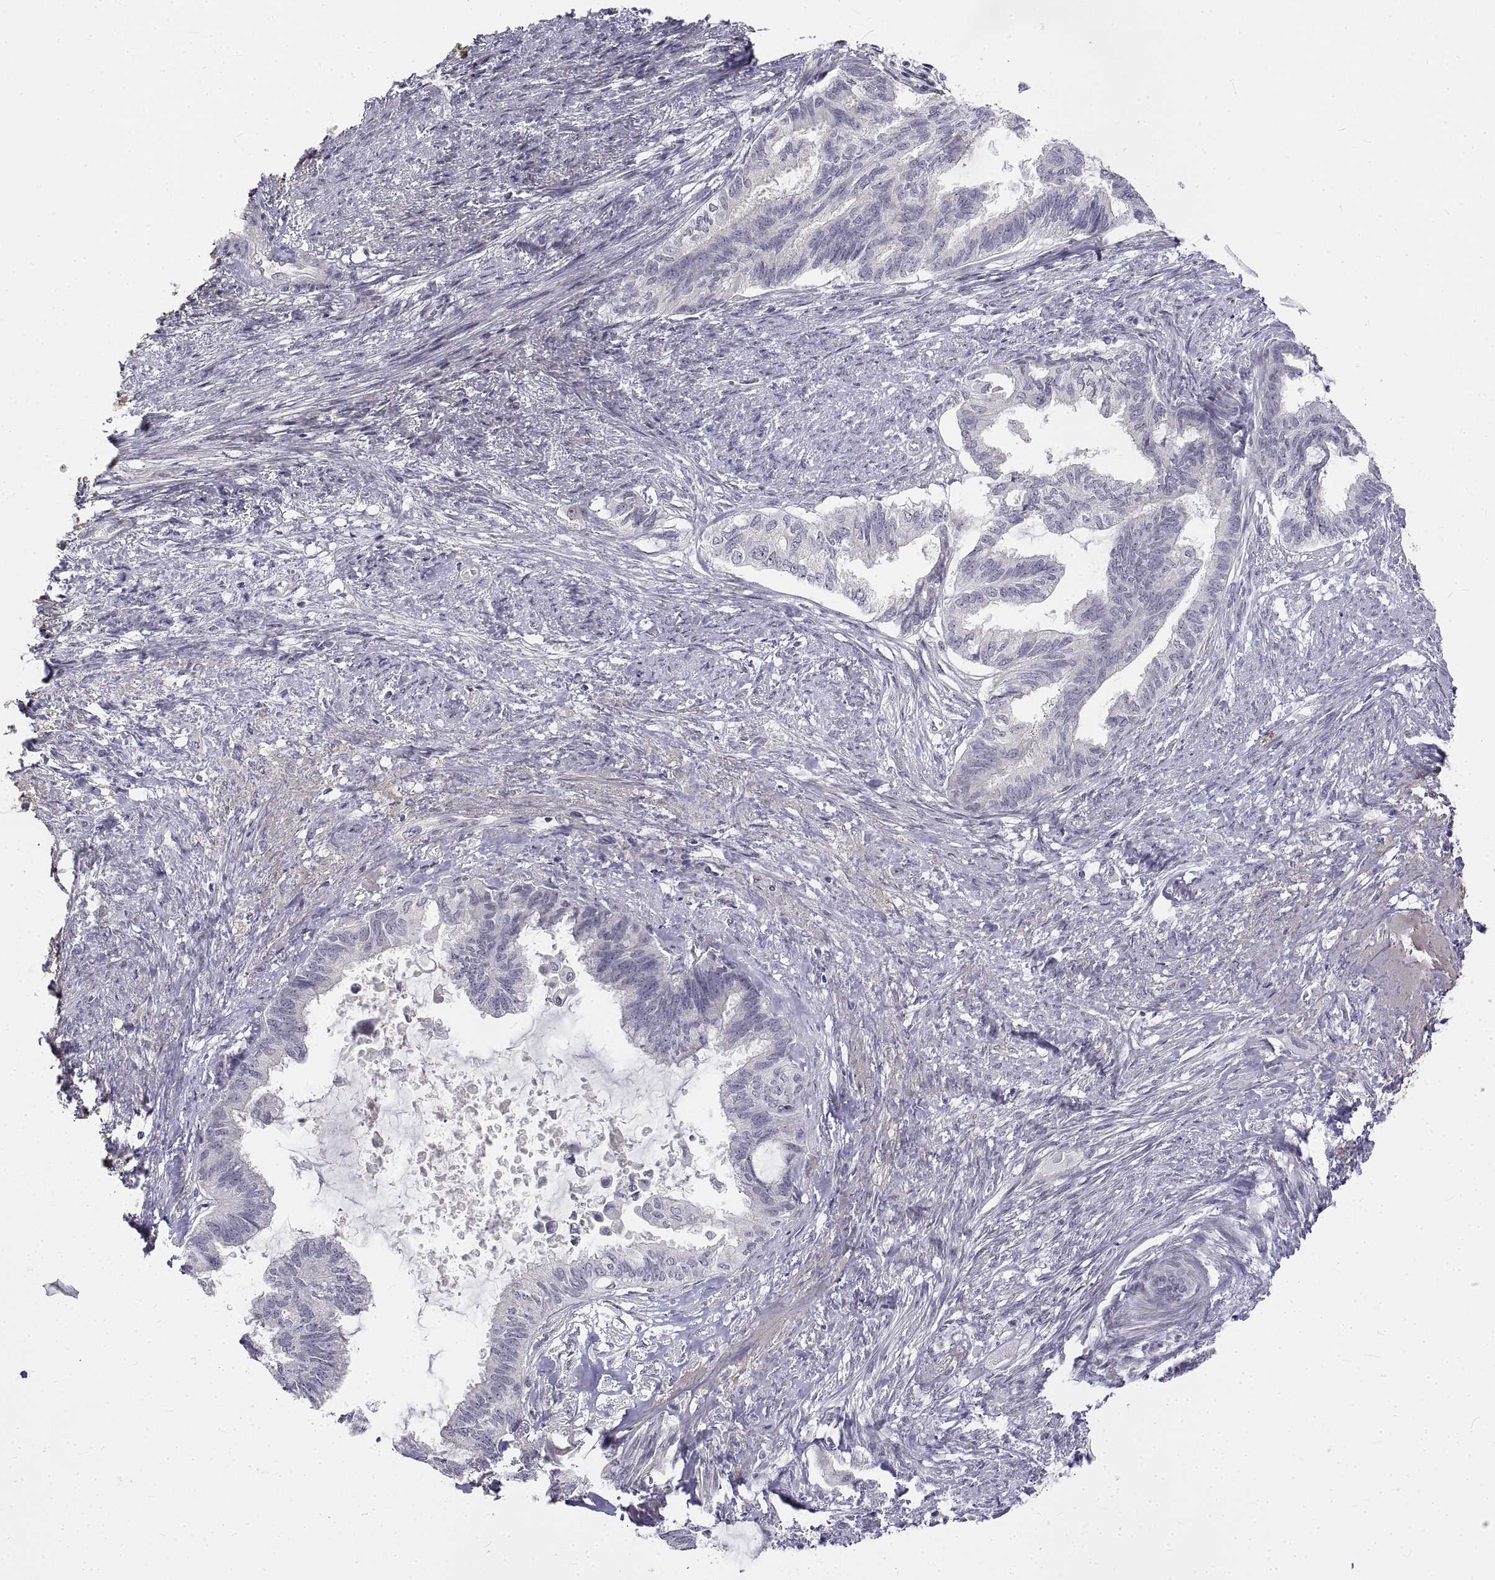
{"staining": {"intensity": "negative", "quantity": "none", "location": "none"}, "tissue": "endometrial cancer", "cell_type": "Tumor cells", "image_type": "cancer", "snomed": [{"axis": "morphology", "description": "Adenocarcinoma, NOS"}, {"axis": "topography", "description": "Endometrium"}], "caption": "A micrograph of endometrial cancer (adenocarcinoma) stained for a protein shows no brown staining in tumor cells.", "gene": "ANO2", "patient": {"sex": "female", "age": 86}}